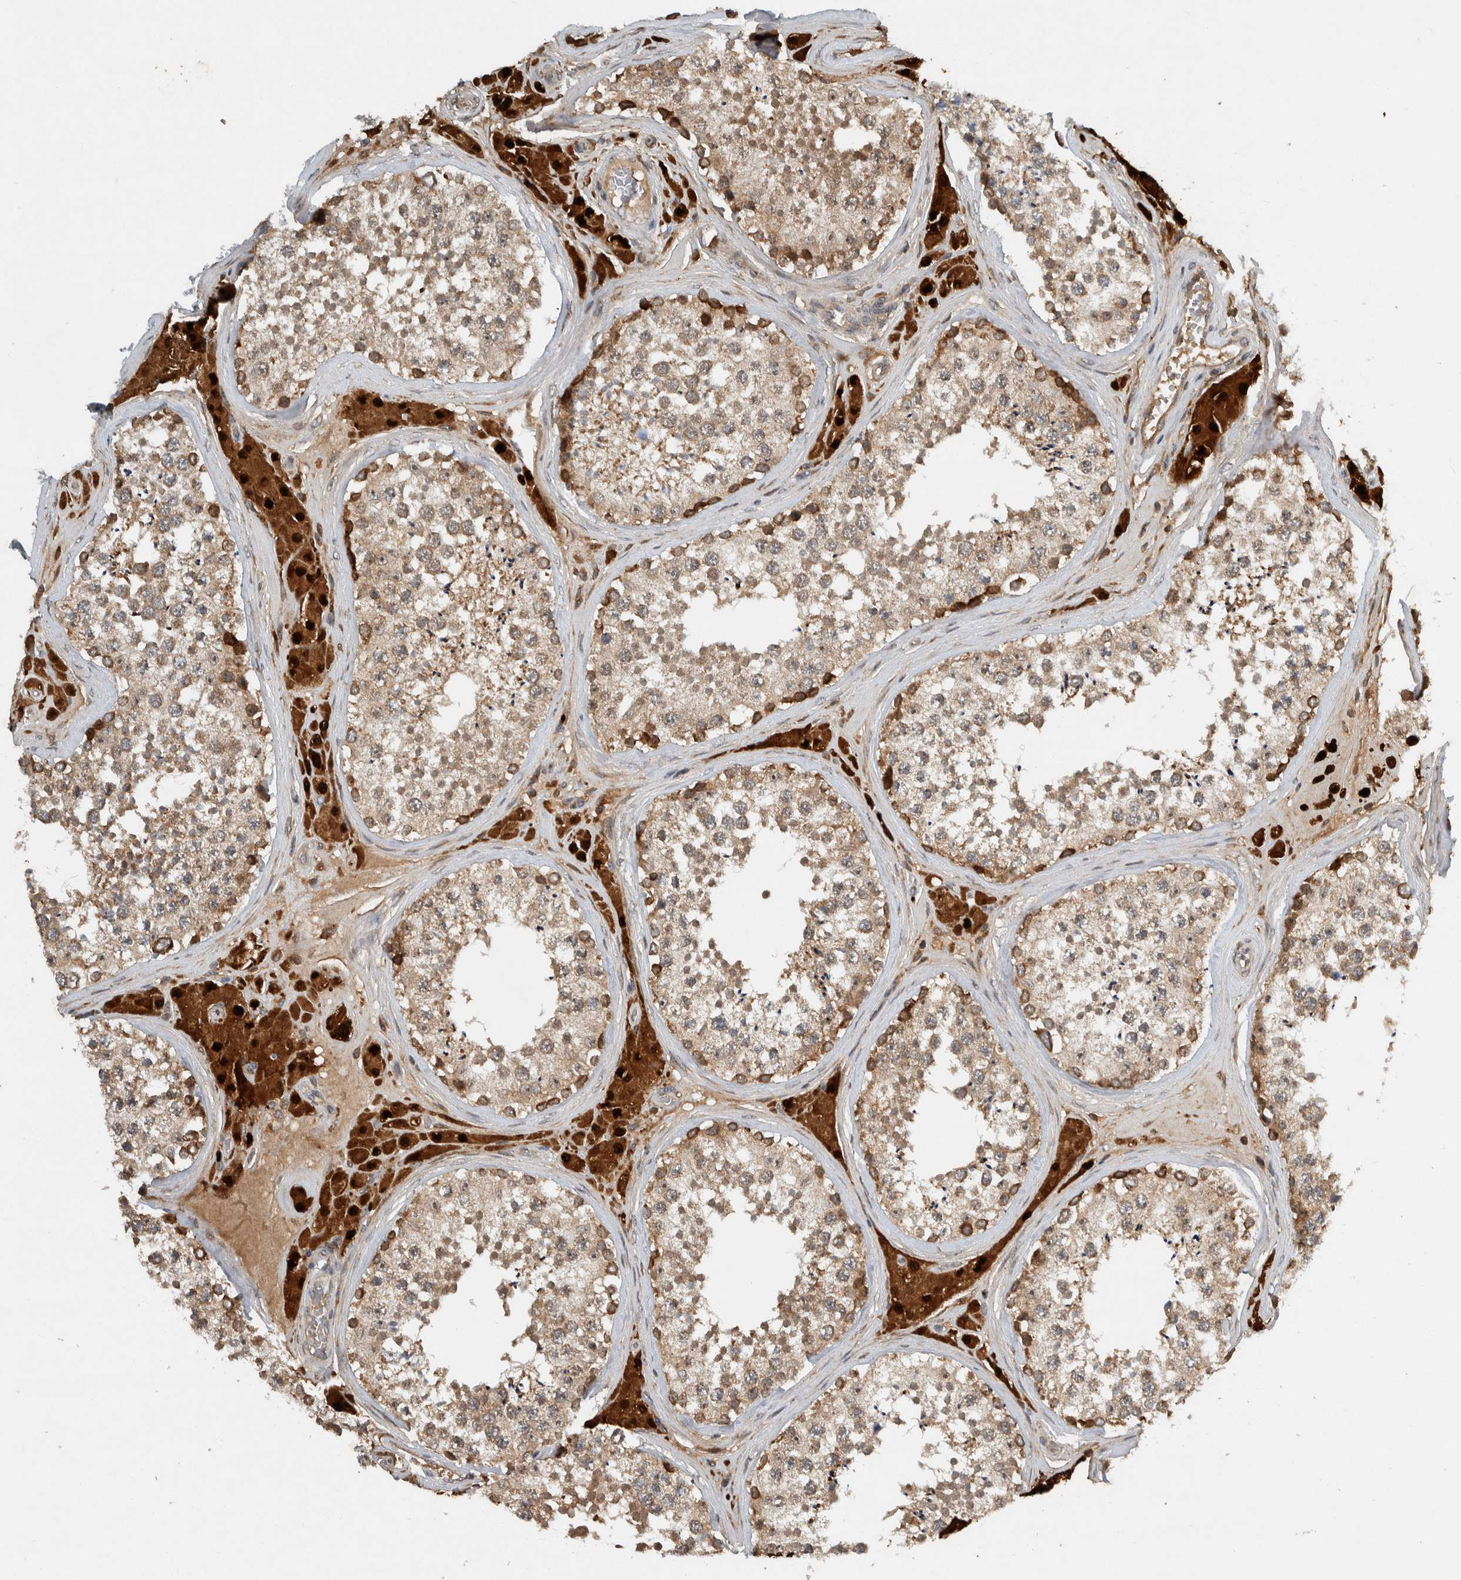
{"staining": {"intensity": "moderate", "quantity": ">75%", "location": "cytoplasmic/membranous"}, "tissue": "testis", "cell_type": "Cells in seminiferous ducts", "image_type": "normal", "snomed": [{"axis": "morphology", "description": "Normal tissue, NOS"}, {"axis": "topography", "description": "Testis"}], "caption": "This is a photomicrograph of IHC staining of unremarkable testis, which shows moderate positivity in the cytoplasmic/membranous of cells in seminiferous ducts.", "gene": "GPR137B", "patient": {"sex": "male", "age": 46}}